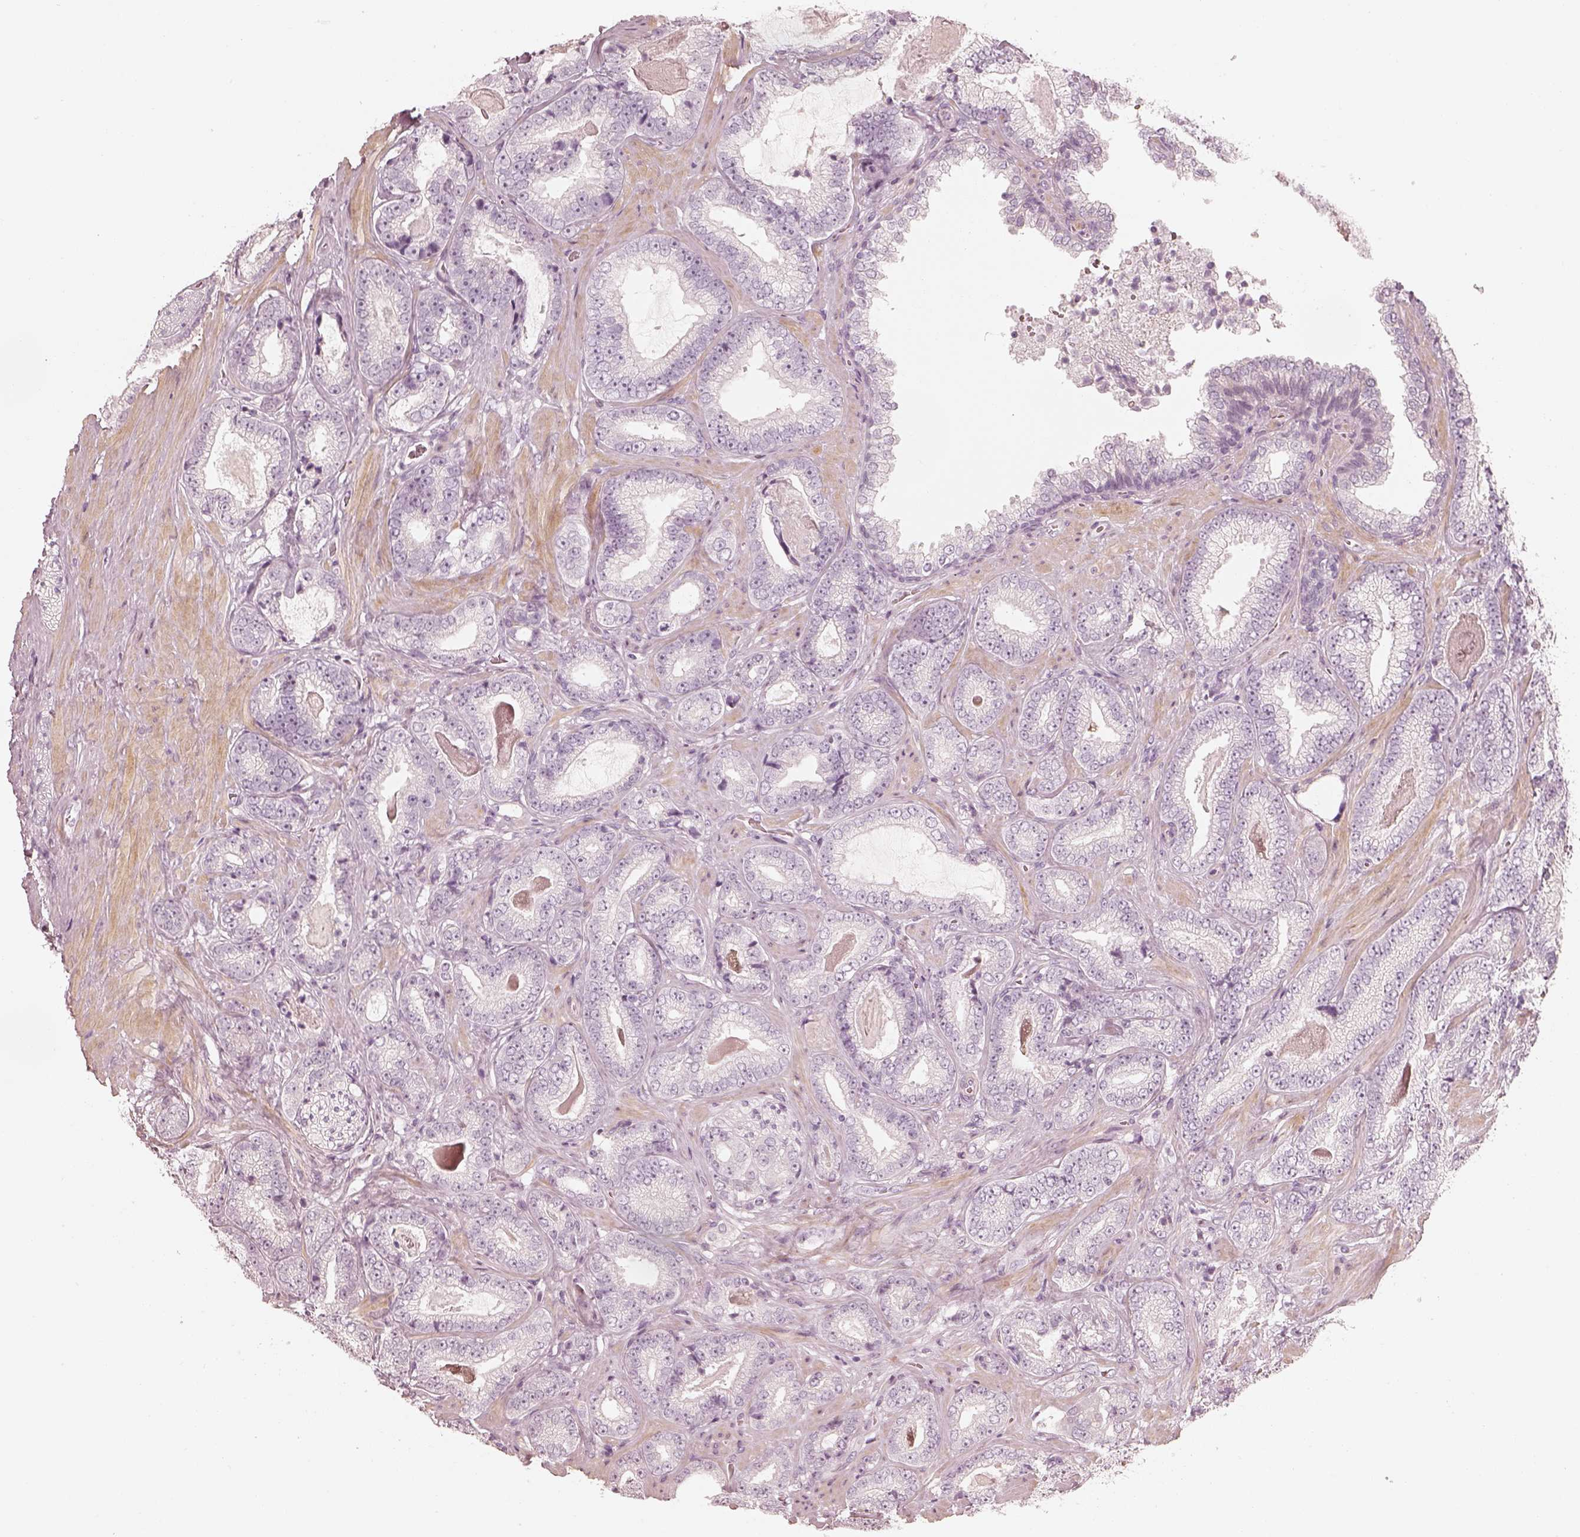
{"staining": {"intensity": "negative", "quantity": "none", "location": "none"}, "tissue": "prostate cancer", "cell_type": "Tumor cells", "image_type": "cancer", "snomed": [{"axis": "morphology", "description": "Adenocarcinoma, Low grade"}, {"axis": "topography", "description": "Prostate"}], "caption": "This is an immunohistochemistry photomicrograph of human prostate cancer. There is no staining in tumor cells.", "gene": "SPATA24", "patient": {"sex": "male", "age": 61}}